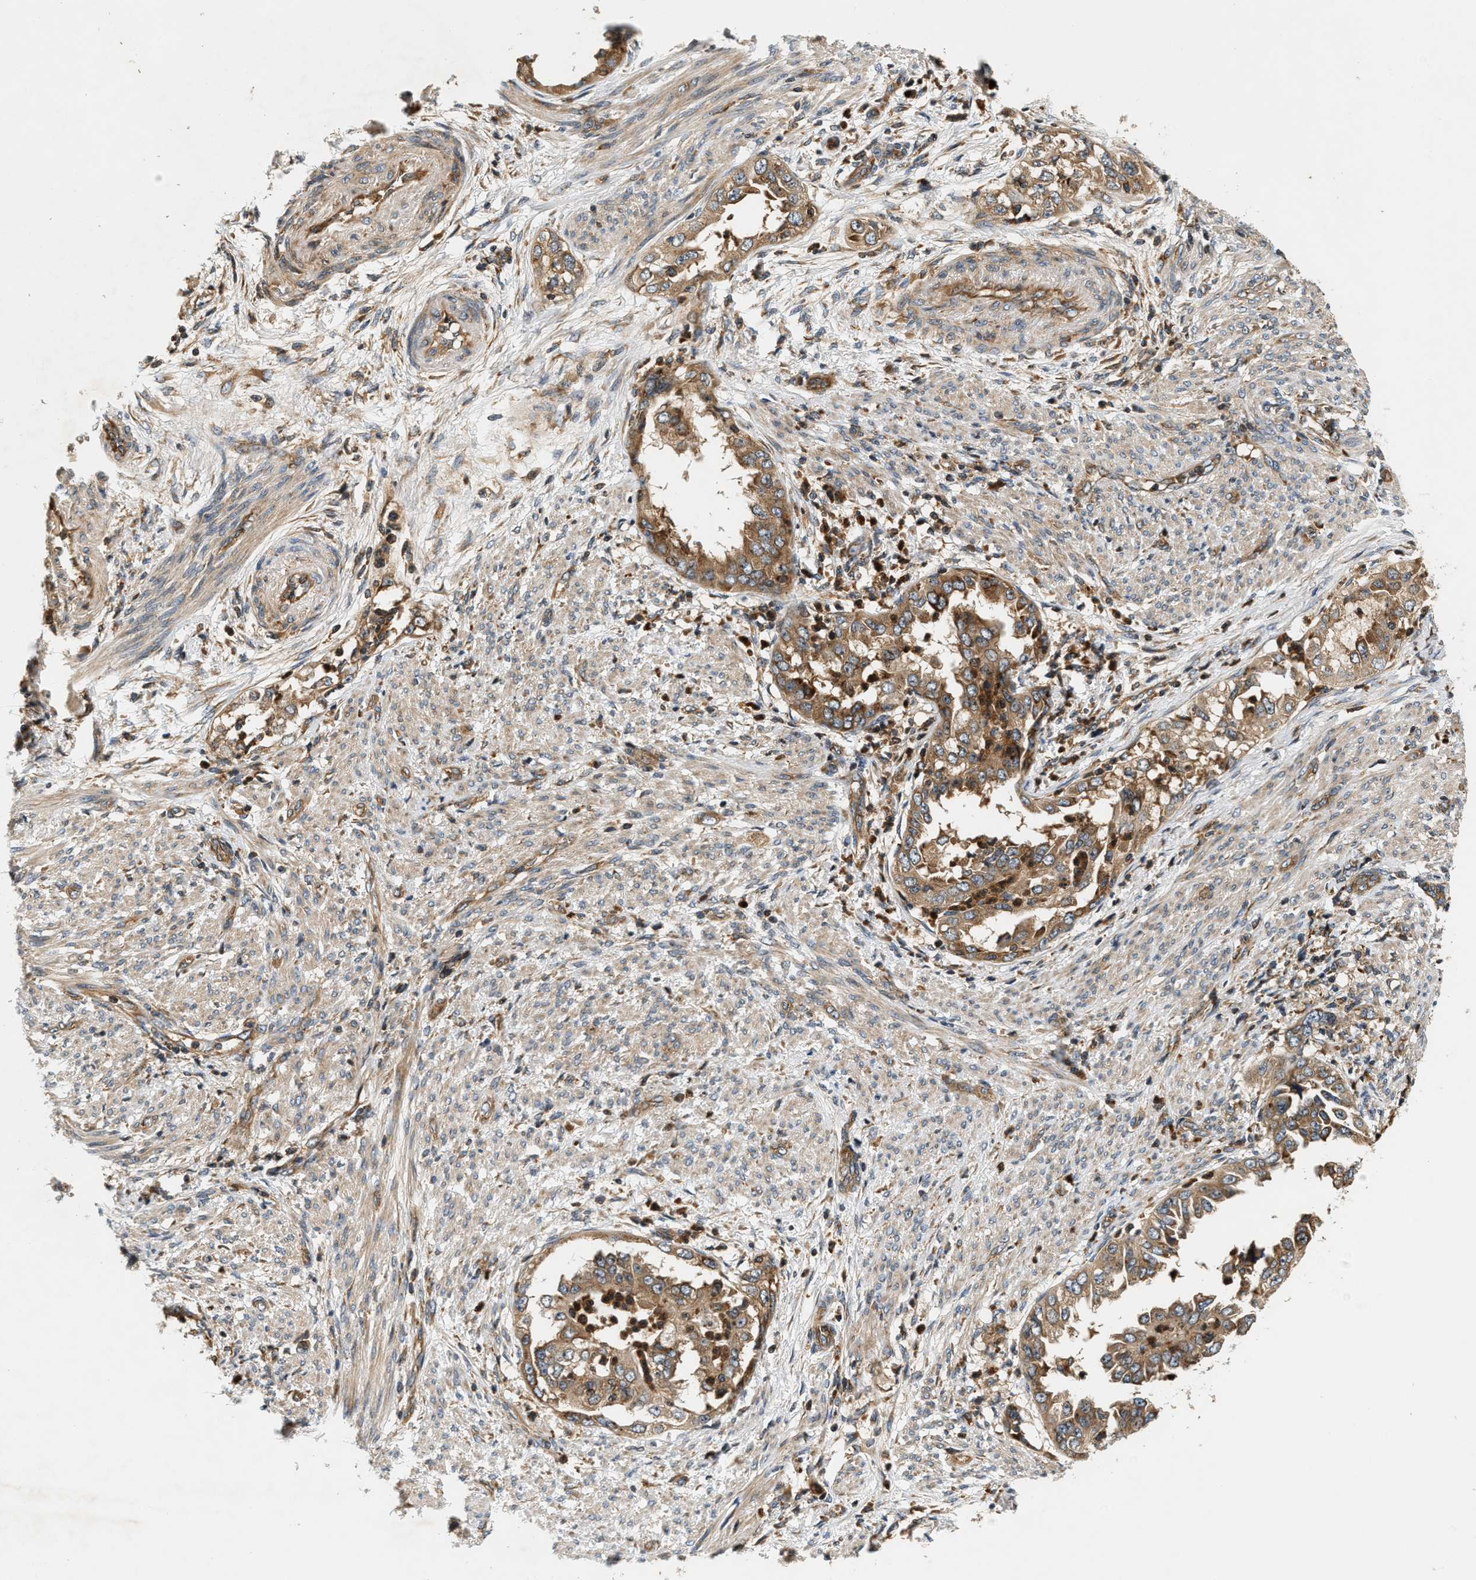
{"staining": {"intensity": "moderate", "quantity": ">75%", "location": "cytoplasmic/membranous"}, "tissue": "endometrial cancer", "cell_type": "Tumor cells", "image_type": "cancer", "snomed": [{"axis": "morphology", "description": "Adenocarcinoma, NOS"}, {"axis": "topography", "description": "Endometrium"}], "caption": "Human adenocarcinoma (endometrial) stained with a brown dye exhibits moderate cytoplasmic/membranous positive expression in about >75% of tumor cells.", "gene": "SAMD9", "patient": {"sex": "female", "age": 85}}